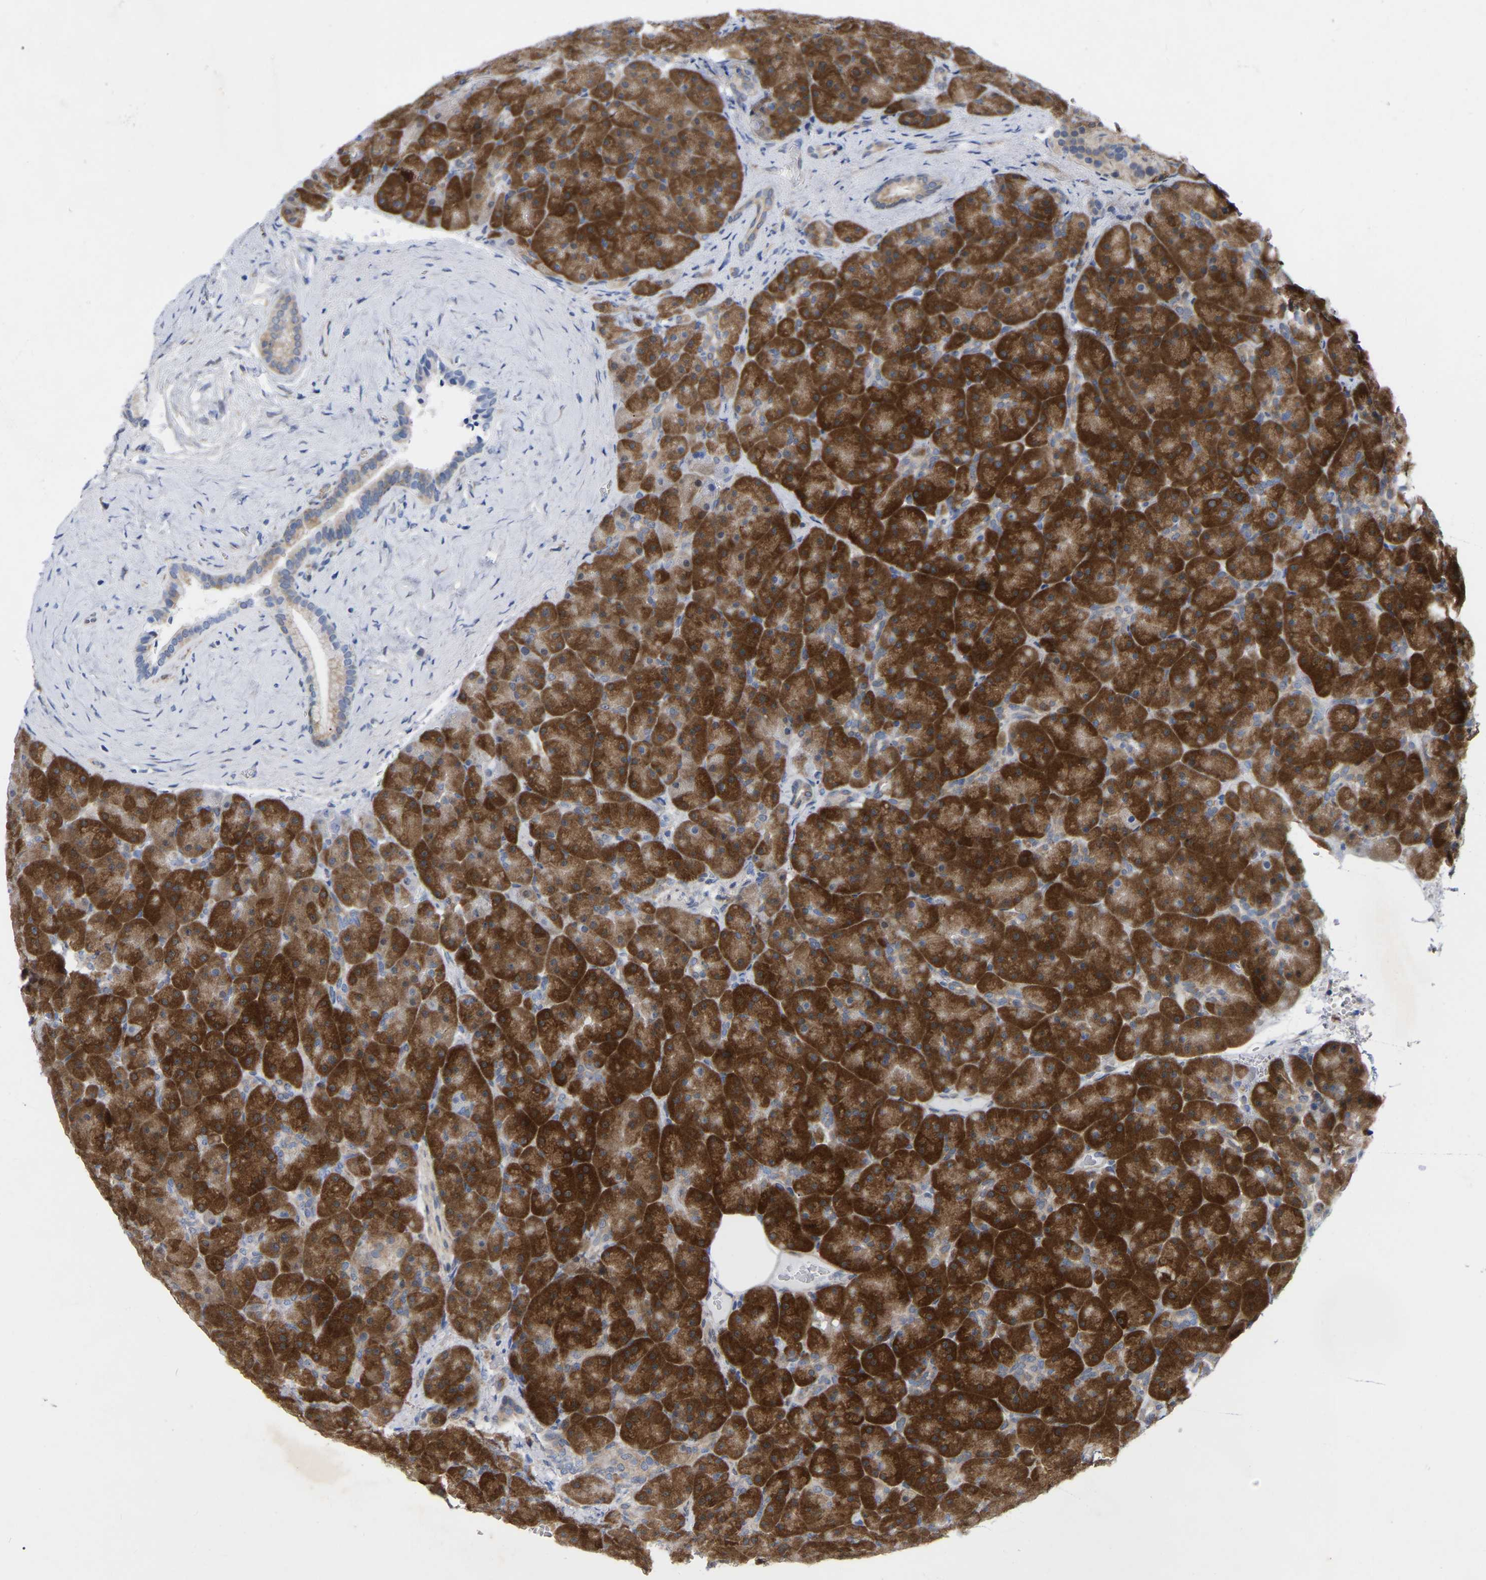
{"staining": {"intensity": "strong", "quantity": ">75%", "location": "cytoplasmic/membranous"}, "tissue": "pancreas", "cell_type": "Exocrine glandular cells", "image_type": "normal", "snomed": [{"axis": "morphology", "description": "Normal tissue, NOS"}, {"axis": "topography", "description": "Pancreas"}], "caption": "IHC (DAB (3,3'-diaminobenzidine)) staining of benign human pancreas reveals strong cytoplasmic/membranous protein expression in approximately >75% of exocrine glandular cells. The staining was performed using DAB, with brown indicating positive protein expression. Nuclei are stained blue with hematoxylin.", "gene": "UBE4B", "patient": {"sex": "male", "age": 66}}